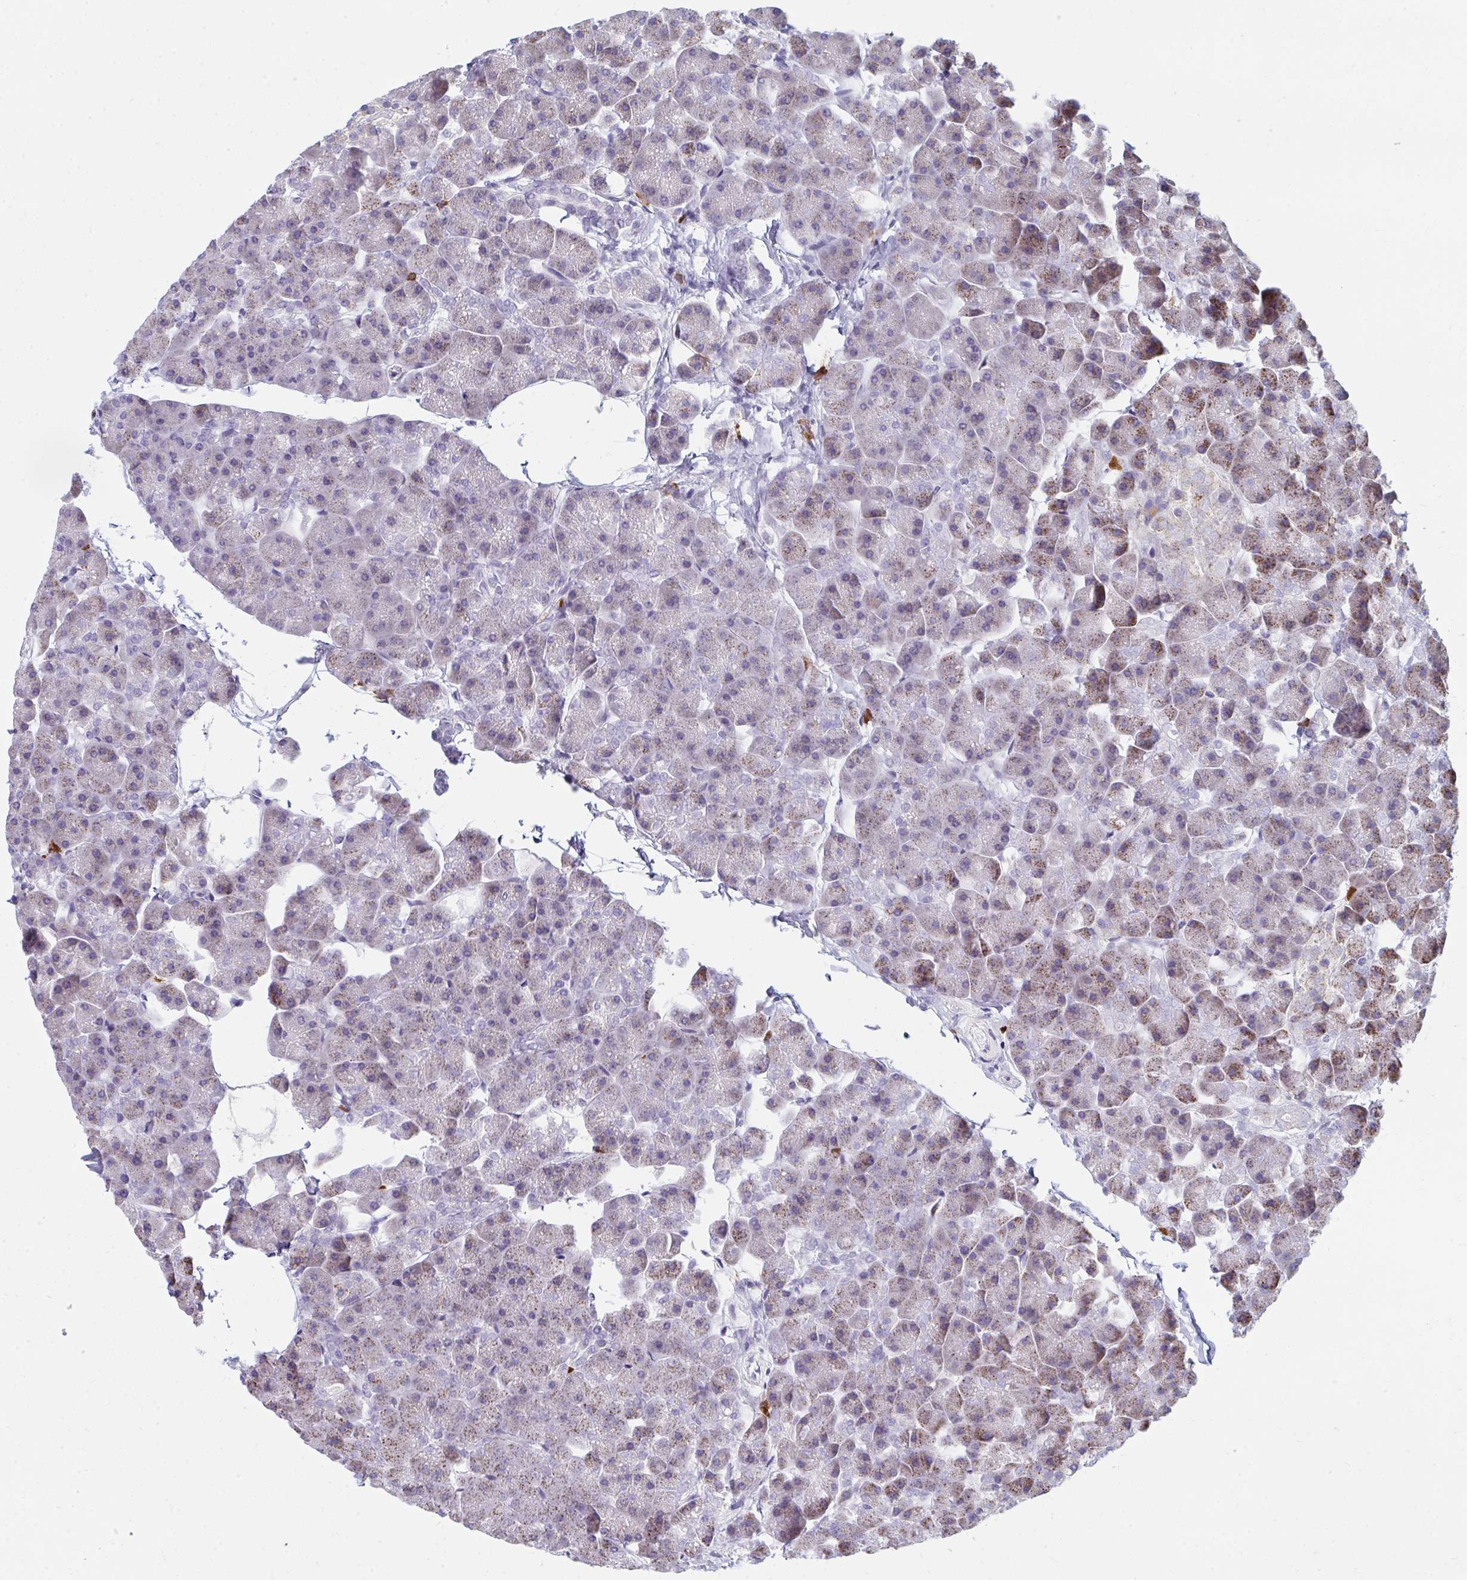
{"staining": {"intensity": "weak", "quantity": "25%-75%", "location": "cytoplasmic/membranous"}, "tissue": "pancreas", "cell_type": "Exocrine glandular cells", "image_type": "normal", "snomed": [{"axis": "morphology", "description": "Normal tissue, NOS"}, {"axis": "topography", "description": "Pancreas"}], "caption": "IHC staining of normal pancreas, which shows low levels of weak cytoplasmic/membranous expression in approximately 25%-75% of exocrine glandular cells indicating weak cytoplasmic/membranous protein positivity. The staining was performed using DAB (3,3'-diaminobenzidine) (brown) for protein detection and nuclei were counterstained in hematoxylin (blue).", "gene": "EIF1AD", "patient": {"sex": "male", "age": 35}}